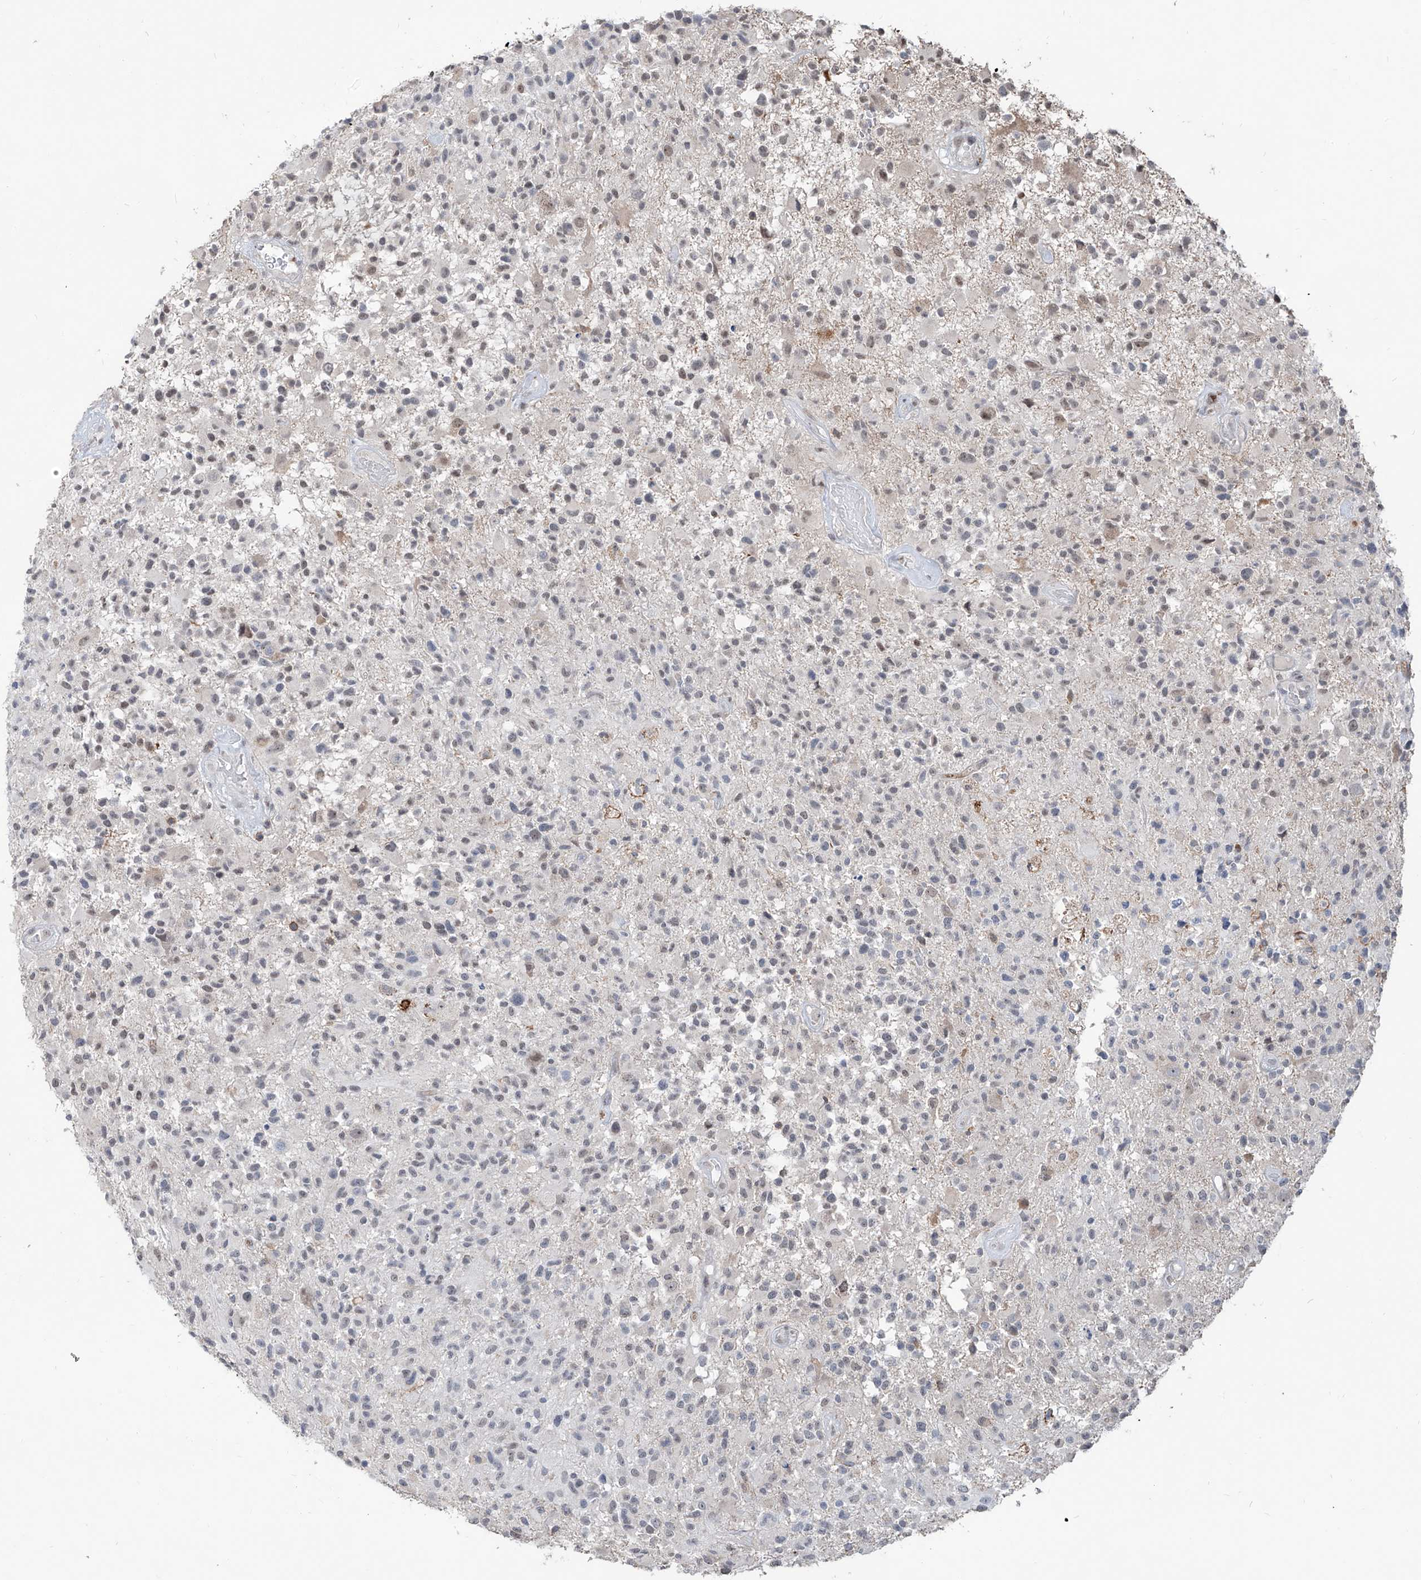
{"staining": {"intensity": "weak", "quantity": "<25%", "location": "nuclear"}, "tissue": "glioma", "cell_type": "Tumor cells", "image_type": "cancer", "snomed": [{"axis": "morphology", "description": "Glioma, malignant, High grade"}, {"axis": "morphology", "description": "Glioblastoma, NOS"}, {"axis": "topography", "description": "Brain"}], "caption": "Glioma was stained to show a protein in brown. There is no significant staining in tumor cells.", "gene": "ZBTB48", "patient": {"sex": "male", "age": 60}}